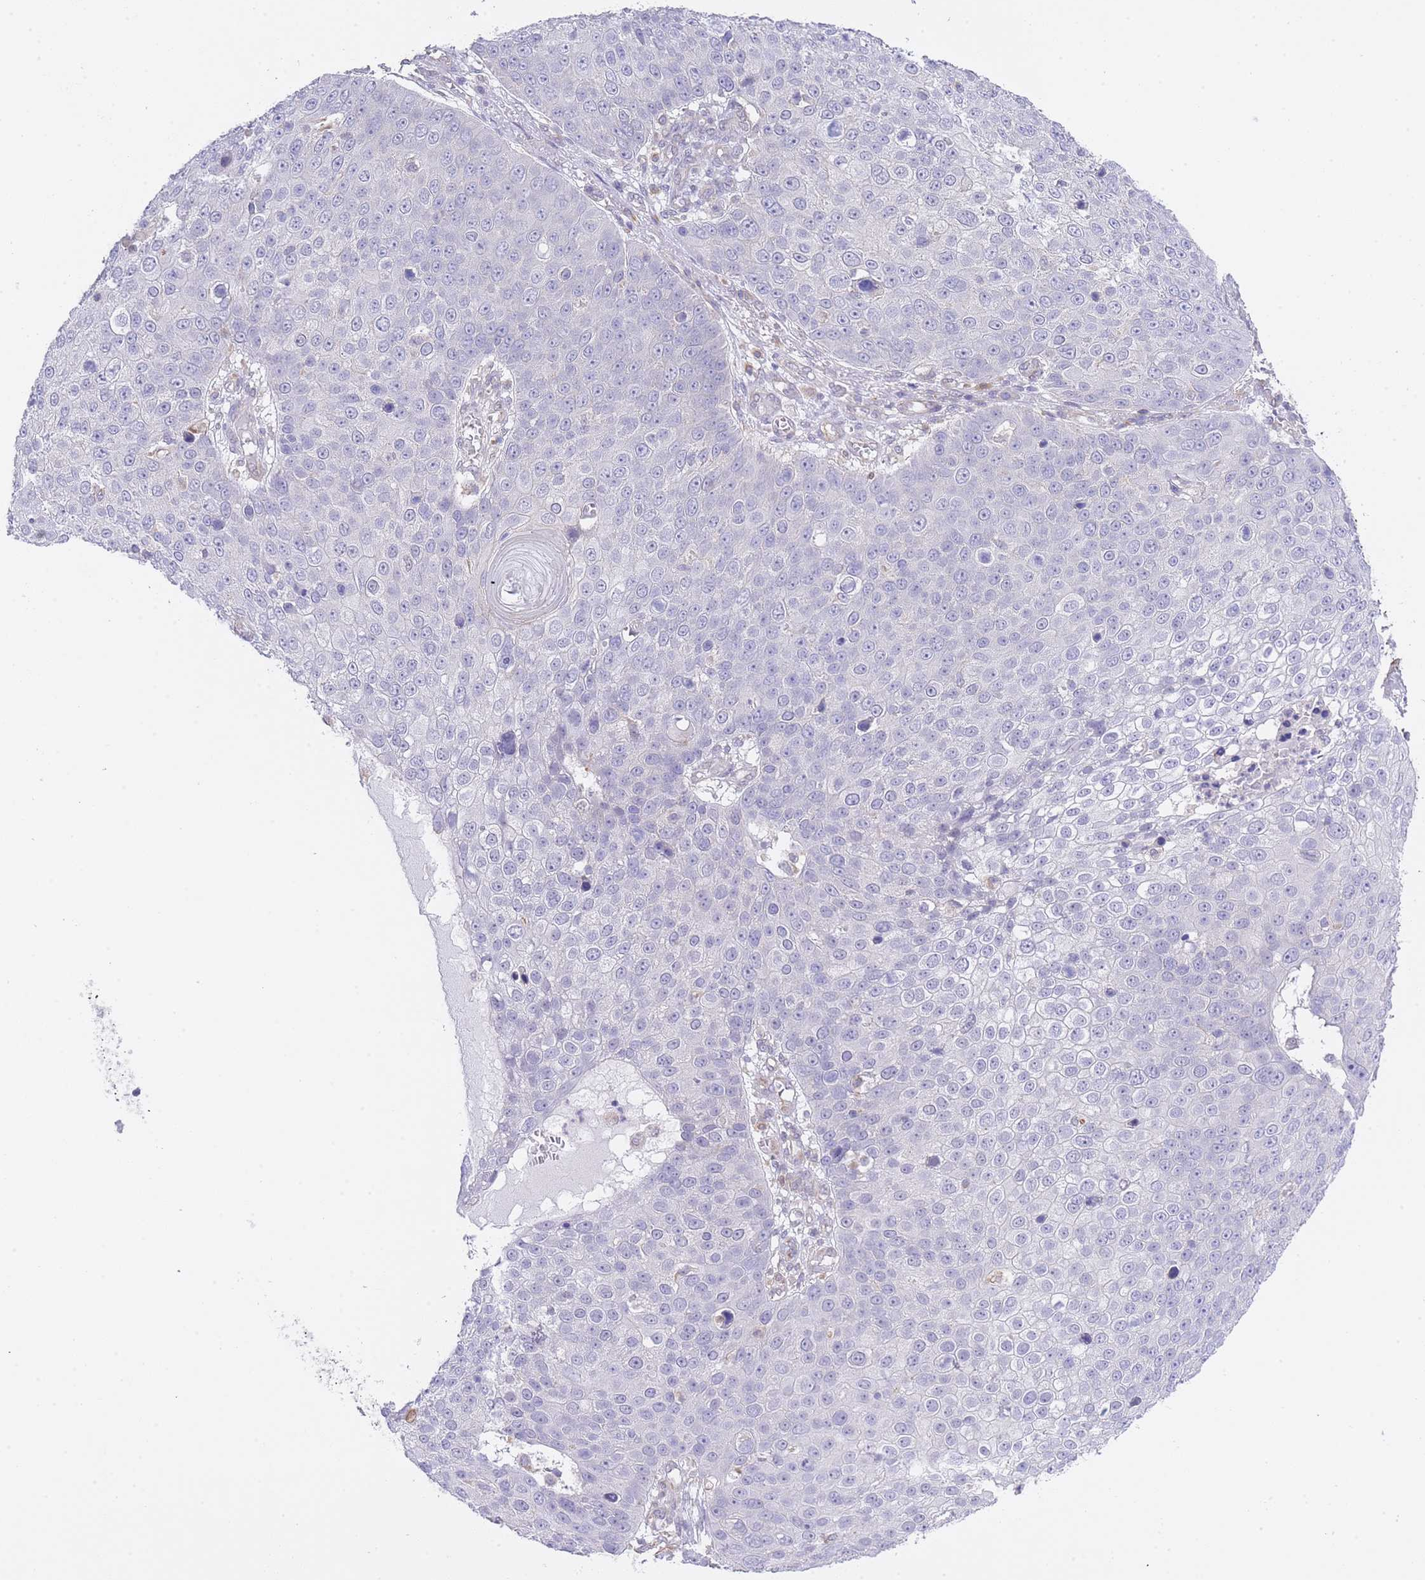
{"staining": {"intensity": "negative", "quantity": "none", "location": "none"}, "tissue": "skin cancer", "cell_type": "Tumor cells", "image_type": "cancer", "snomed": [{"axis": "morphology", "description": "Squamous cell carcinoma, NOS"}, {"axis": "topography", "description": "Skin"}], "caption": "Immunohistochemical staining of human squamous cell carcinoma (skin) shows no significant positivity in tumor cells. The staining was performed using DAB to visualize the protein expression in brown, while the nuclei were stained in blue with hematoxylin (Magnification: 20x).", "gene": "CTBP1", "patient": {"sex": "male", "age": 71}}